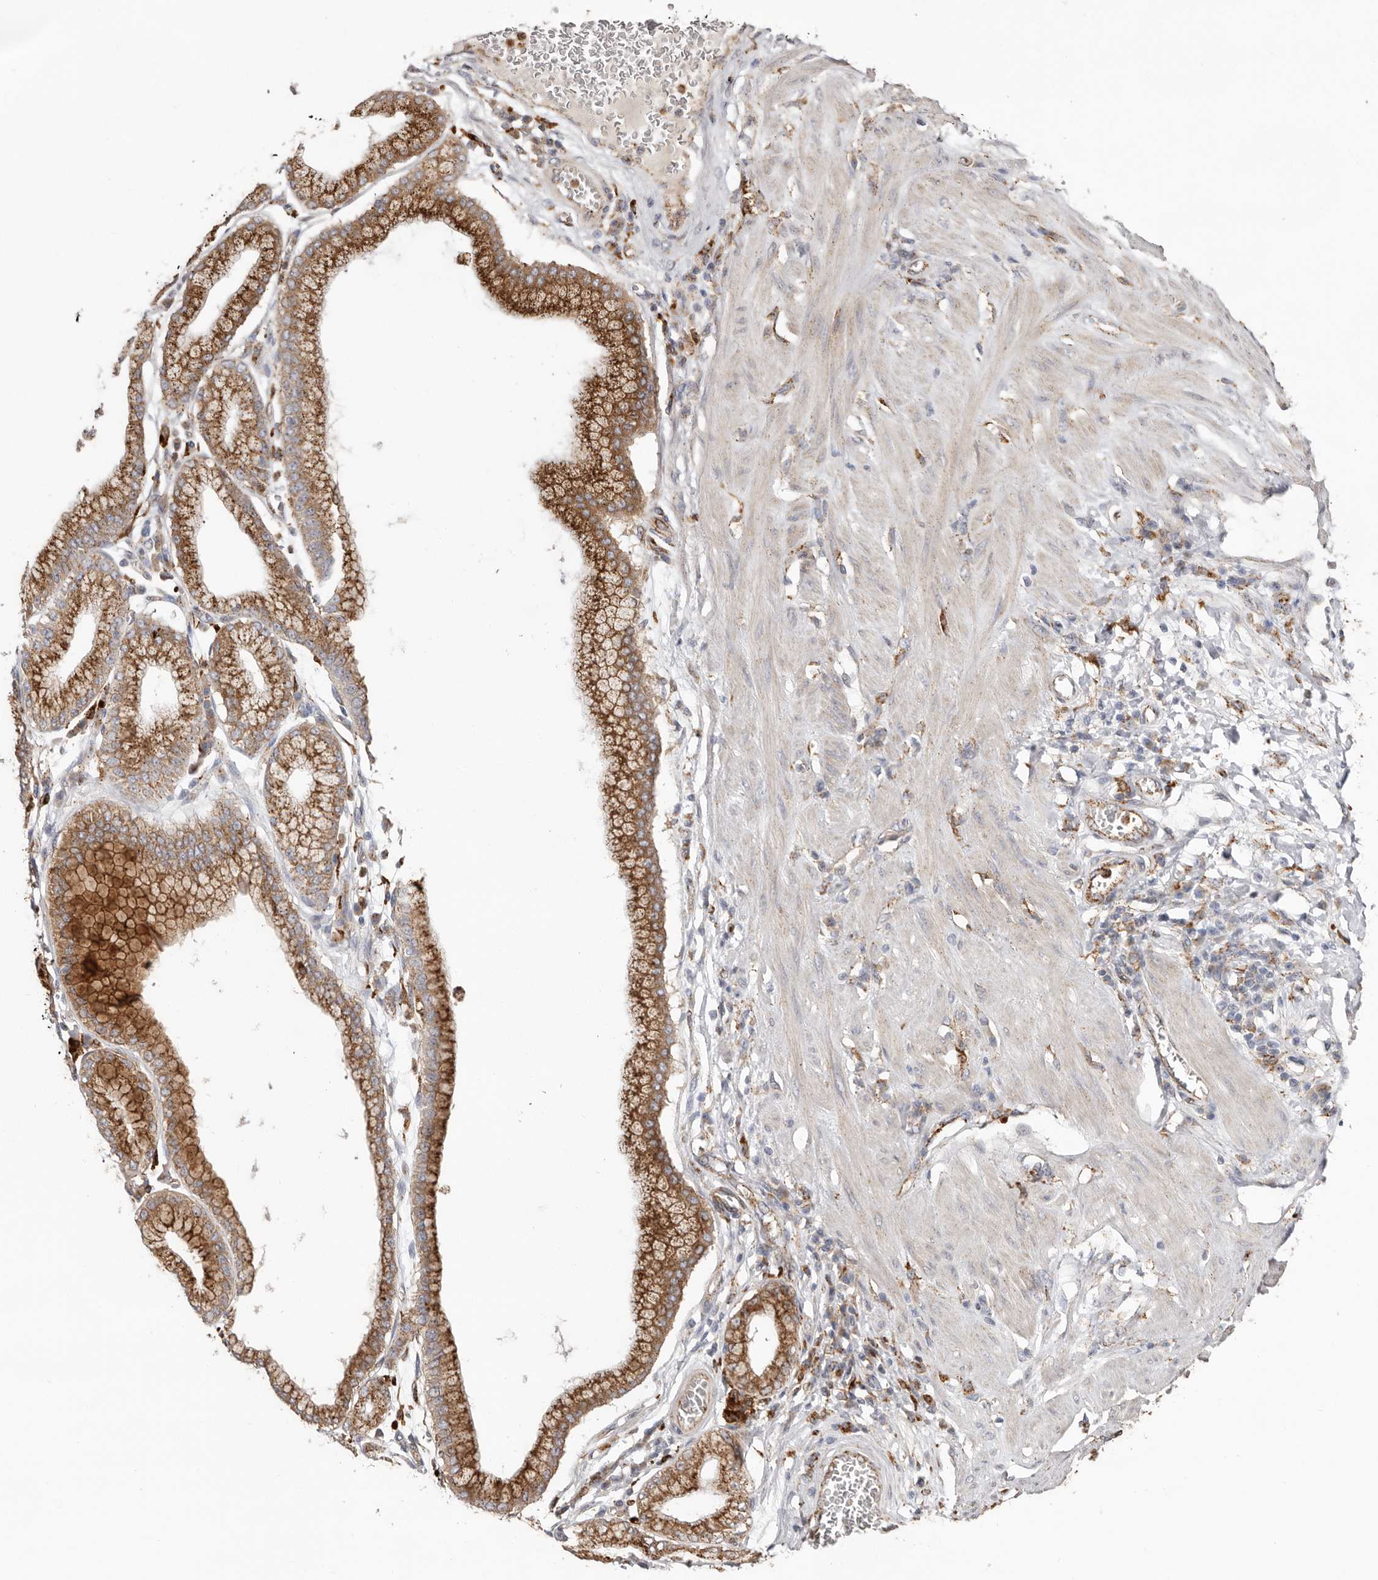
{"staining": {"intensity": "moderate", "quantity": ">75%", "location": "cytoplasmic/membranous"}, "tissue": "stomach cancer", "cell_type": "Tumor cells", "image_type": "cancer", "snomed": [{"axis": "morphology", "description": "Adenocarcinoma, NOS"}, {"axis": "topography", "description": "Stomach"}], "caption": "Immunohistochemistry staining of stomach cancer, which shows medium levels of moderate cytoplasmic/membranous expression in approximately >75% of tumor cells indicating moderate cytoplasmic/membranous protein positivity. The staining was performed using DAB (3,3'-diaminobenzidine) (brown) for protein detection and nuclei were counterstained in hematoxylin (blue).", "gene": "GRN", "patient": {"sex": "male", "age": 59}}